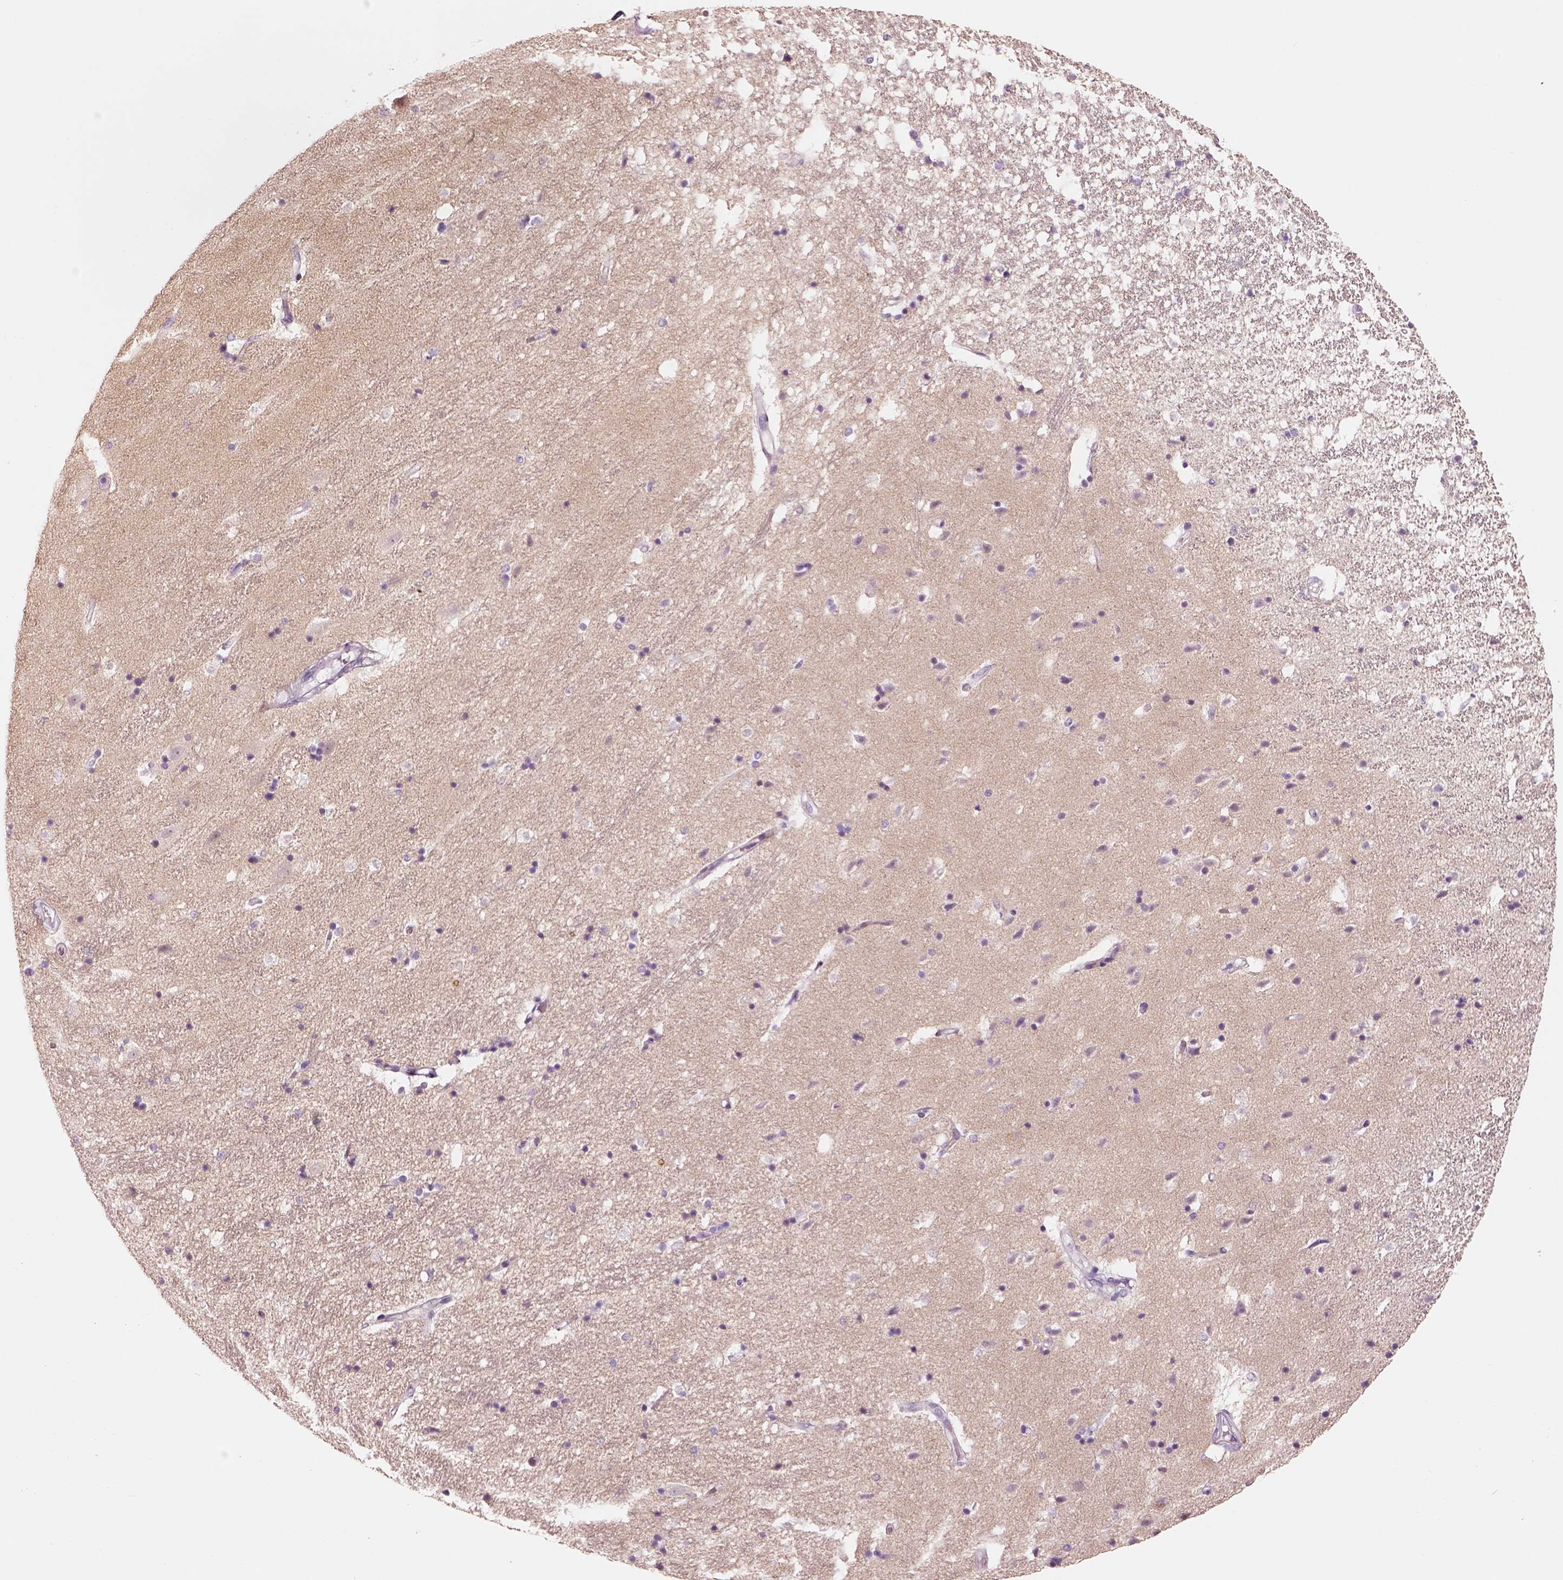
{"staining": {"intensity": "negative", "quantity": "none", "location": "none"}, "tissue": "hippocampus", "cell_type": "Glial cells", "image_type": "normal", "snomed": [{"axis": "morphology", "description": "Normal tissue, NOS"}, {"axis": "topography", "description": "Hippocampus"}], "caption": "A photomicrograph of human hippocampus is negative for staining in glial cells. (Immunohistochemistry, brightfield microscopy, high magnification).", "gene": "PNOC", "patient": {"sex": "male", "age": 49}}